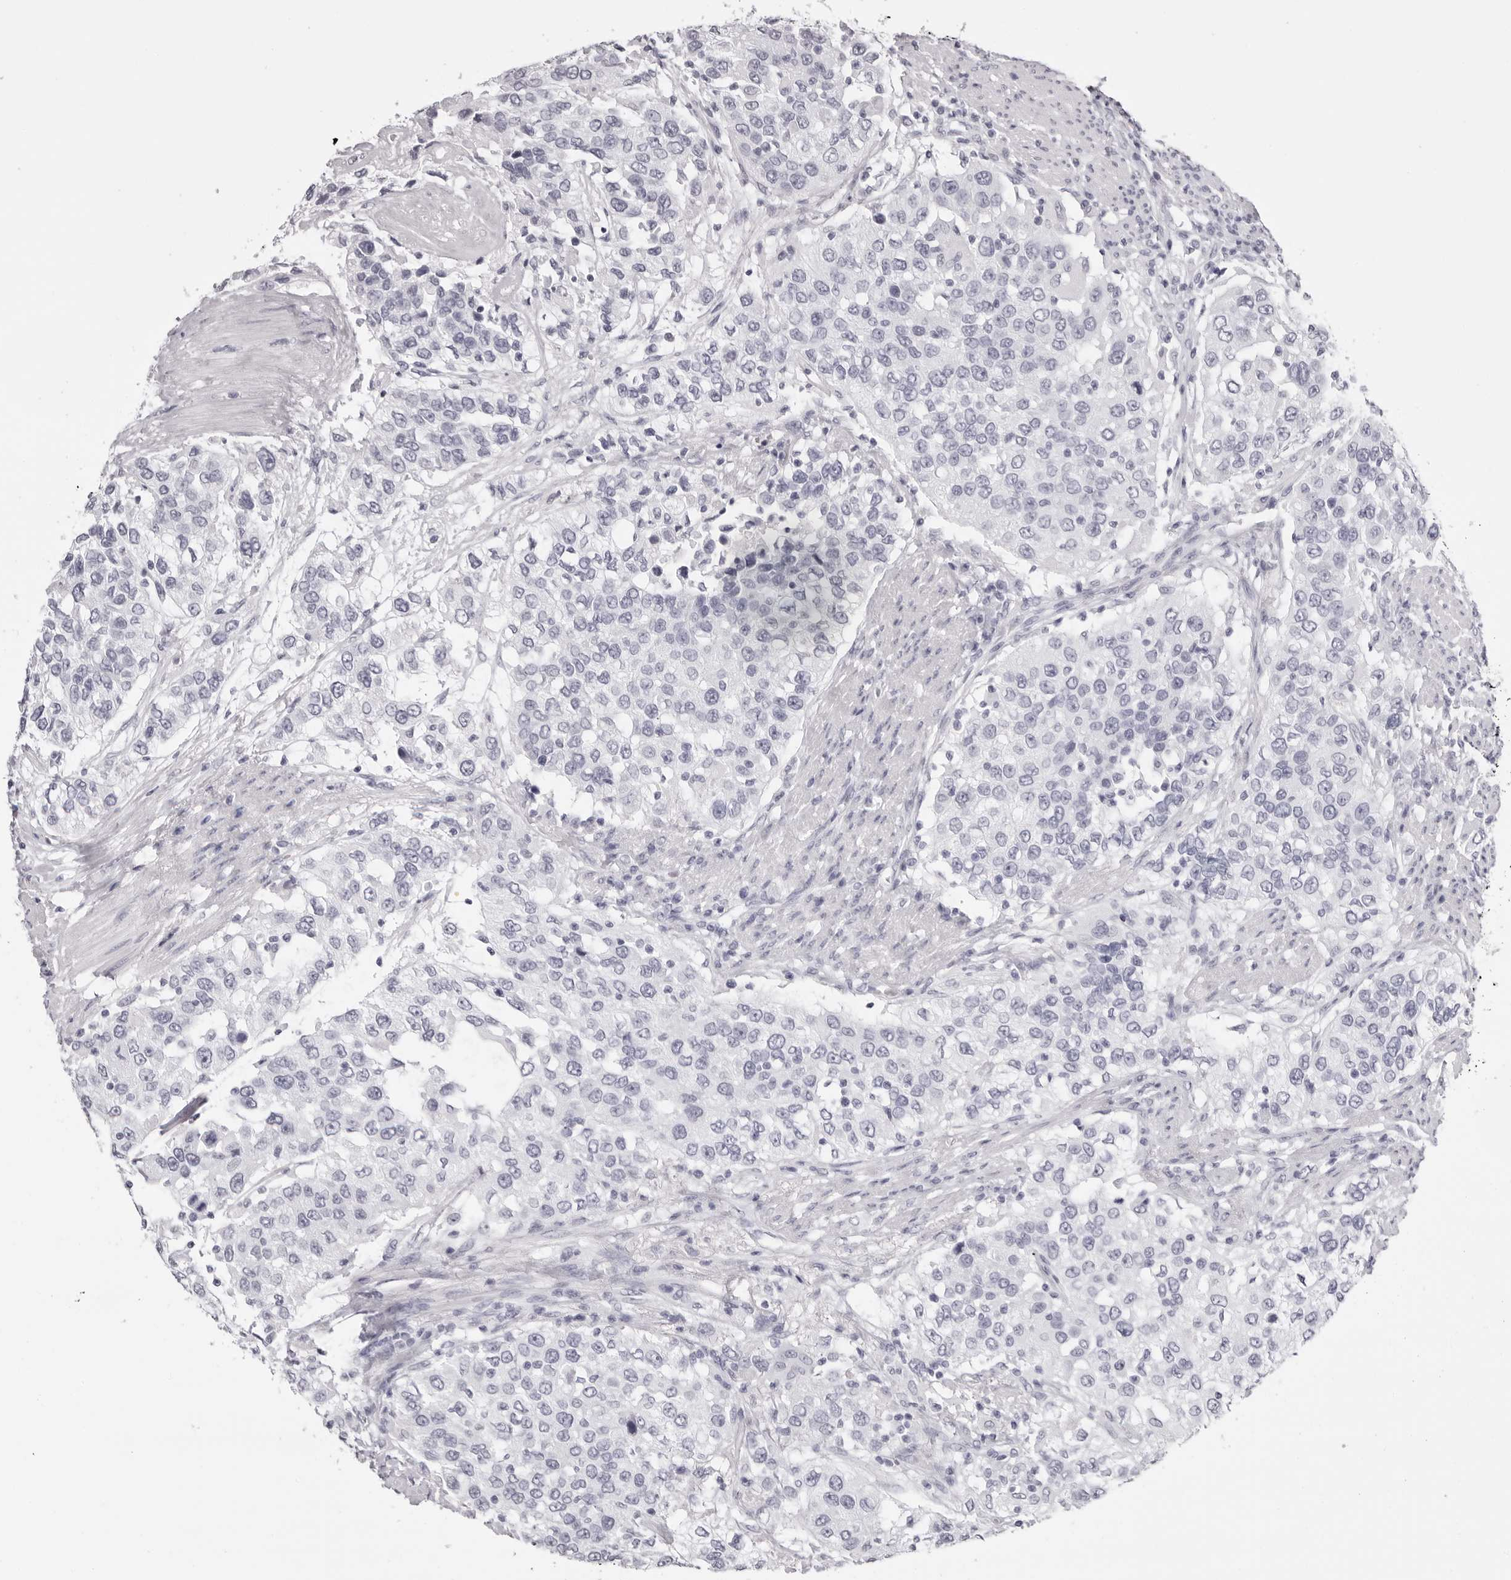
{"staining": {"intensity": "negative", "quantity": "none", "location": "none"}, "tissue": "urothelial cancer", "cell_type": "Tumor cells", "image_type": "cancer", "snomed": [{"axis": "morphology", "description": "Urothelial carcinoma, High grade"}, {"axis": "topography", "description": "Urinary bladder"}], "caption": "Urothelial carcinoma (high-grade) was stained to show a protein in brown. There is no significant staining in tumor cells.", "gene": "RHO", "patient": {"sex": "female", "age": 80}}